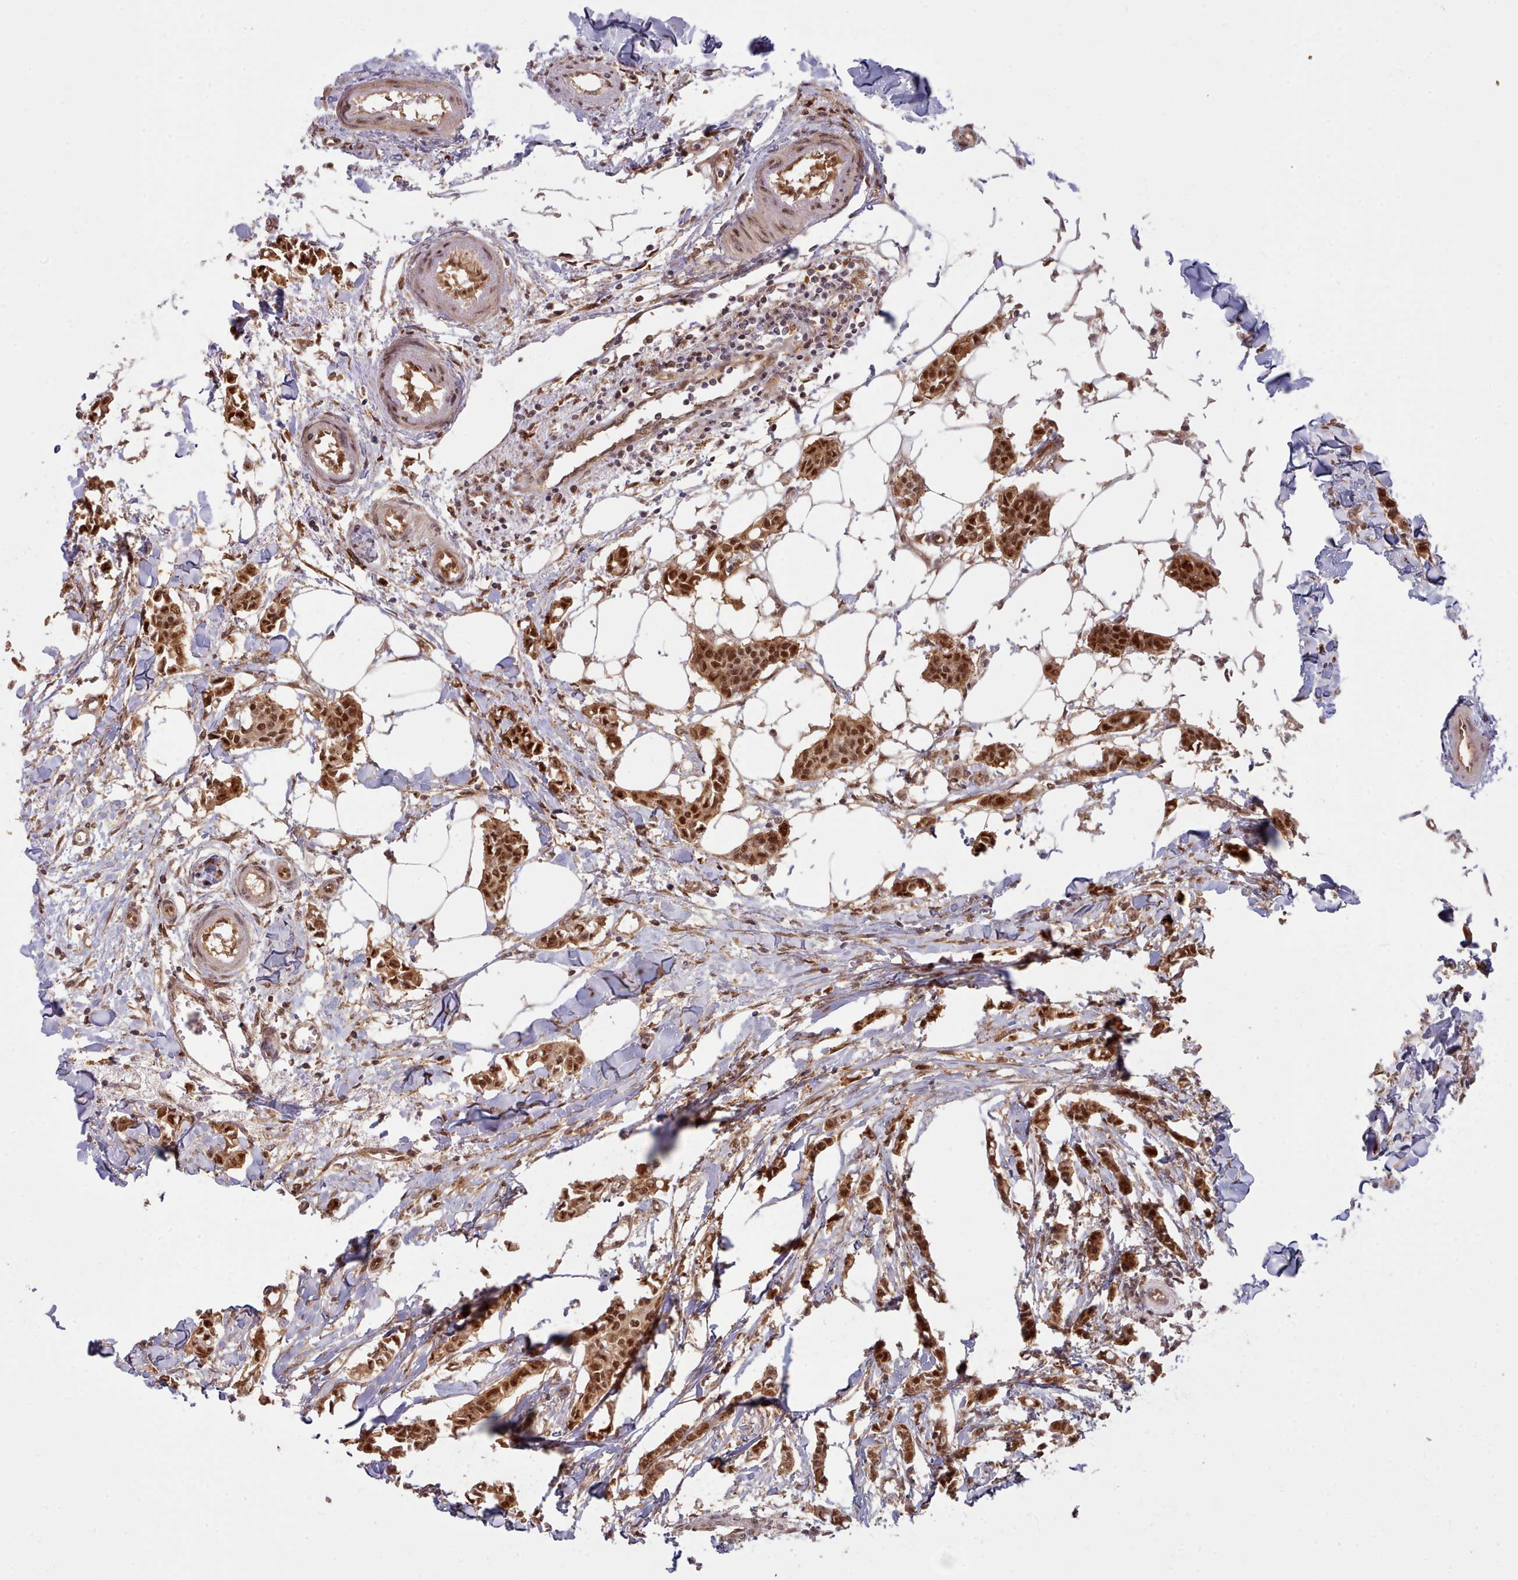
{"staining": {"intensity": "strong", "quantity": ">75%", "location": "cytoplasmic/membranous,nuclear"}, "tissue": "breast cancer", "cell_type": "Tumor cells", "image_type": "cancer", "snomed": [{"axis": "morphology", "description": "Duct carcinoma"}, {"axis": "topography", "description": "Breast"}], "caption": "Immunohistochemistry photomicrograph of neoplastic tissue: breast cancer (infiltrating ductal carcinoma) stained using immunohistochemistry exhibits high levels of strong protein expression localized specifically in the cytoplasmic/membranous and nuclear of tumor cells, appearing as a cytoplasmic/membranous and nuclear brown color.", "gene": "CES3", "patient": {"sex": "female", "age": 41}}